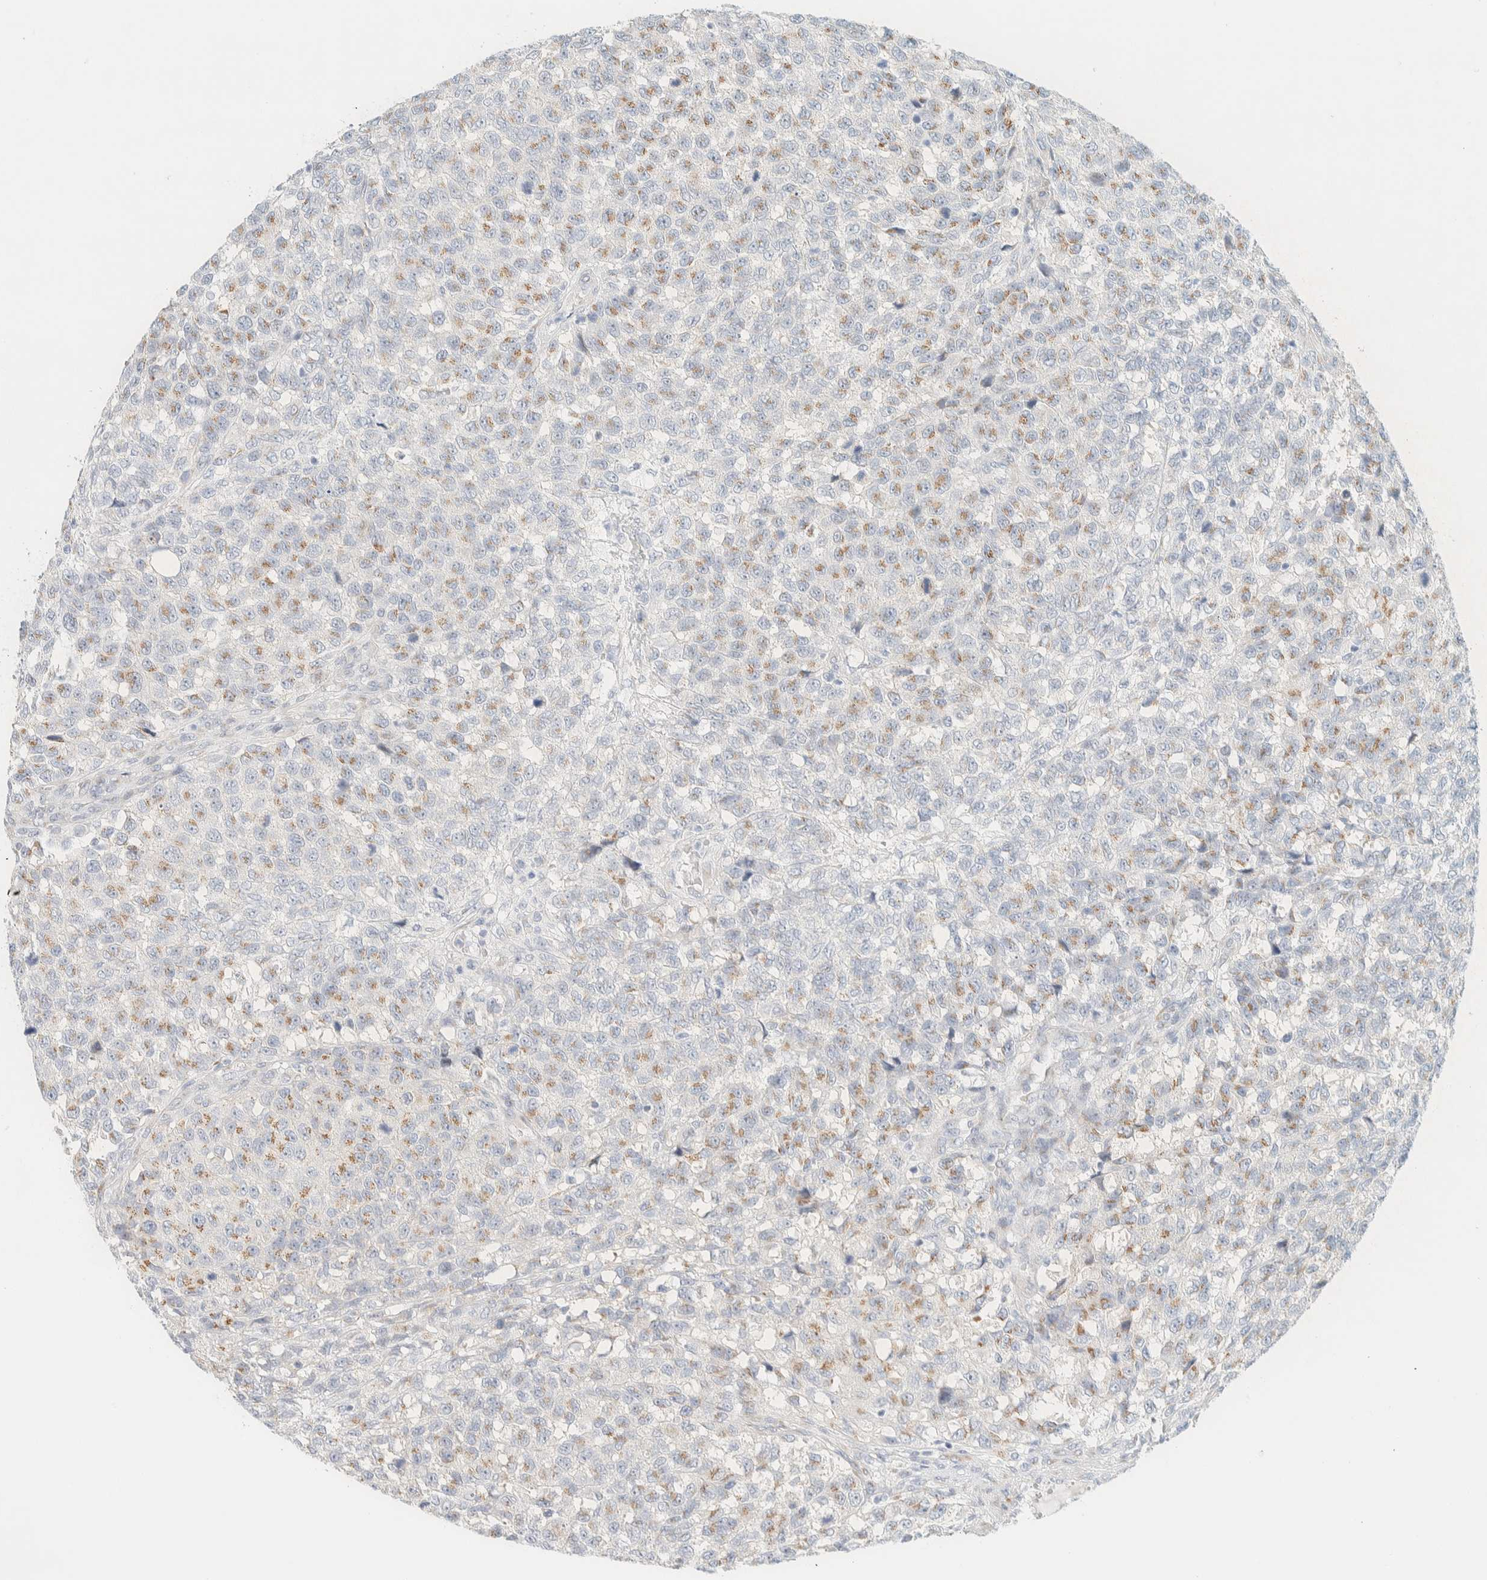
{"staining": {"intensity": "weak", "quantity": "25%-75%", "location": "cytoplasmic/membranous"}, "tissue": "testis cancer", "cell_type": "Tumor cells", "image_type": "cancer", "snomed": [{"axis": "morphology", "description": "Seminoma, NOS"}, {"axis": "topography", "description": "Testis"}], "caption": "DAB immunohistochemical staining of human testis cancer (seminoma) demonstrates weak cytoplasmic/membranous protein expression in about 25%-75% of tumor cells.", "gene": "SPNS3", "patient": {"sex": "male", "age": 59}}